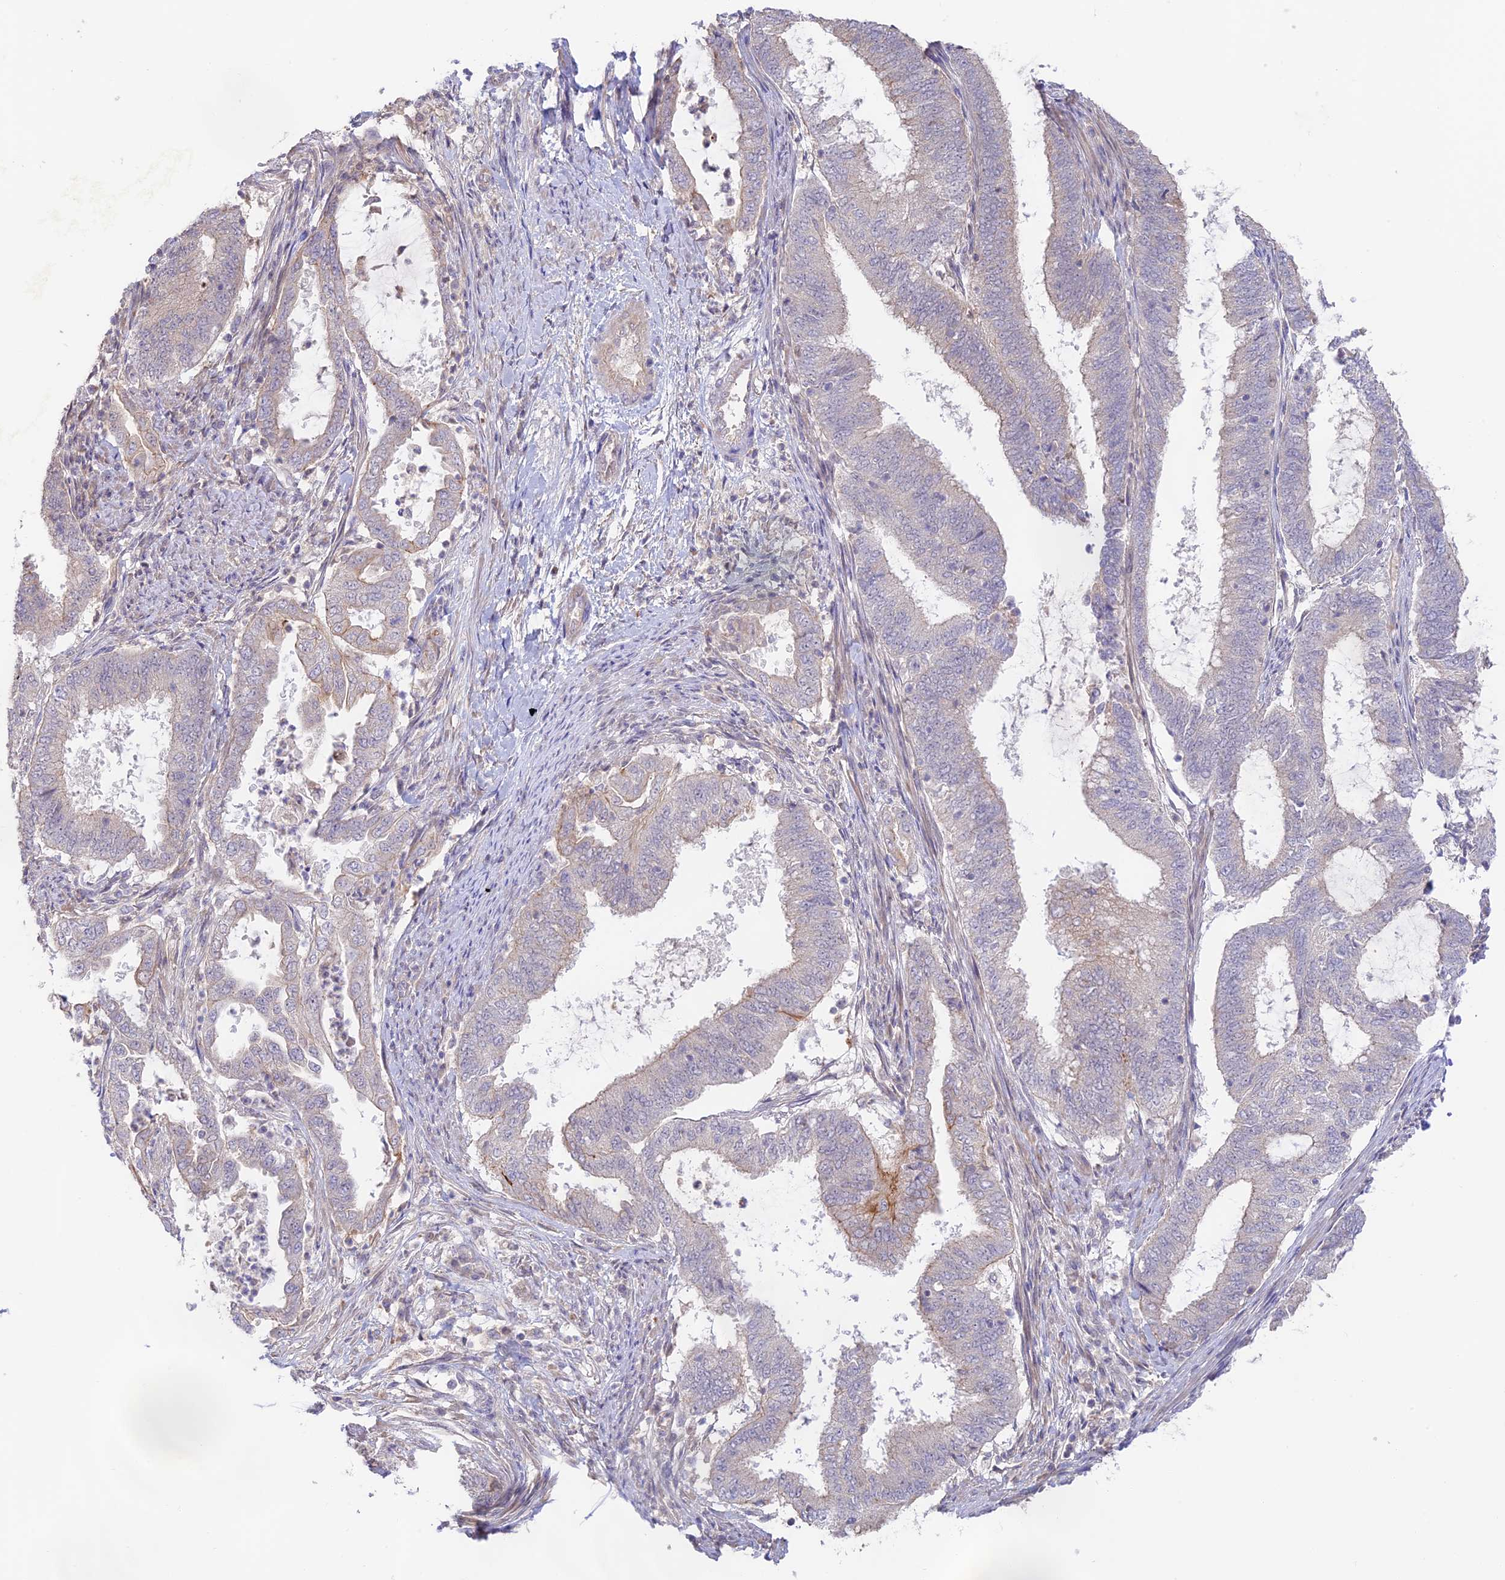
{"staining": {"intensity": "negative", "quantity": "none", "location": "none"}, "tissue": "endometrial cancer", "cell_type": "Tumor cells", "image_type": "cancer", "snomed": [{"axis": "morphology", "description": "Adenocarcinoma, NOS"}, {"axis": "topography", "description": "Endometrium"}], "caption": "The image exhibits no significant expression in tumor cells of endometrial adenocarcinoma.", "gene": "CAMSAP3", "patient": {"sex": "female", "age": 51}}